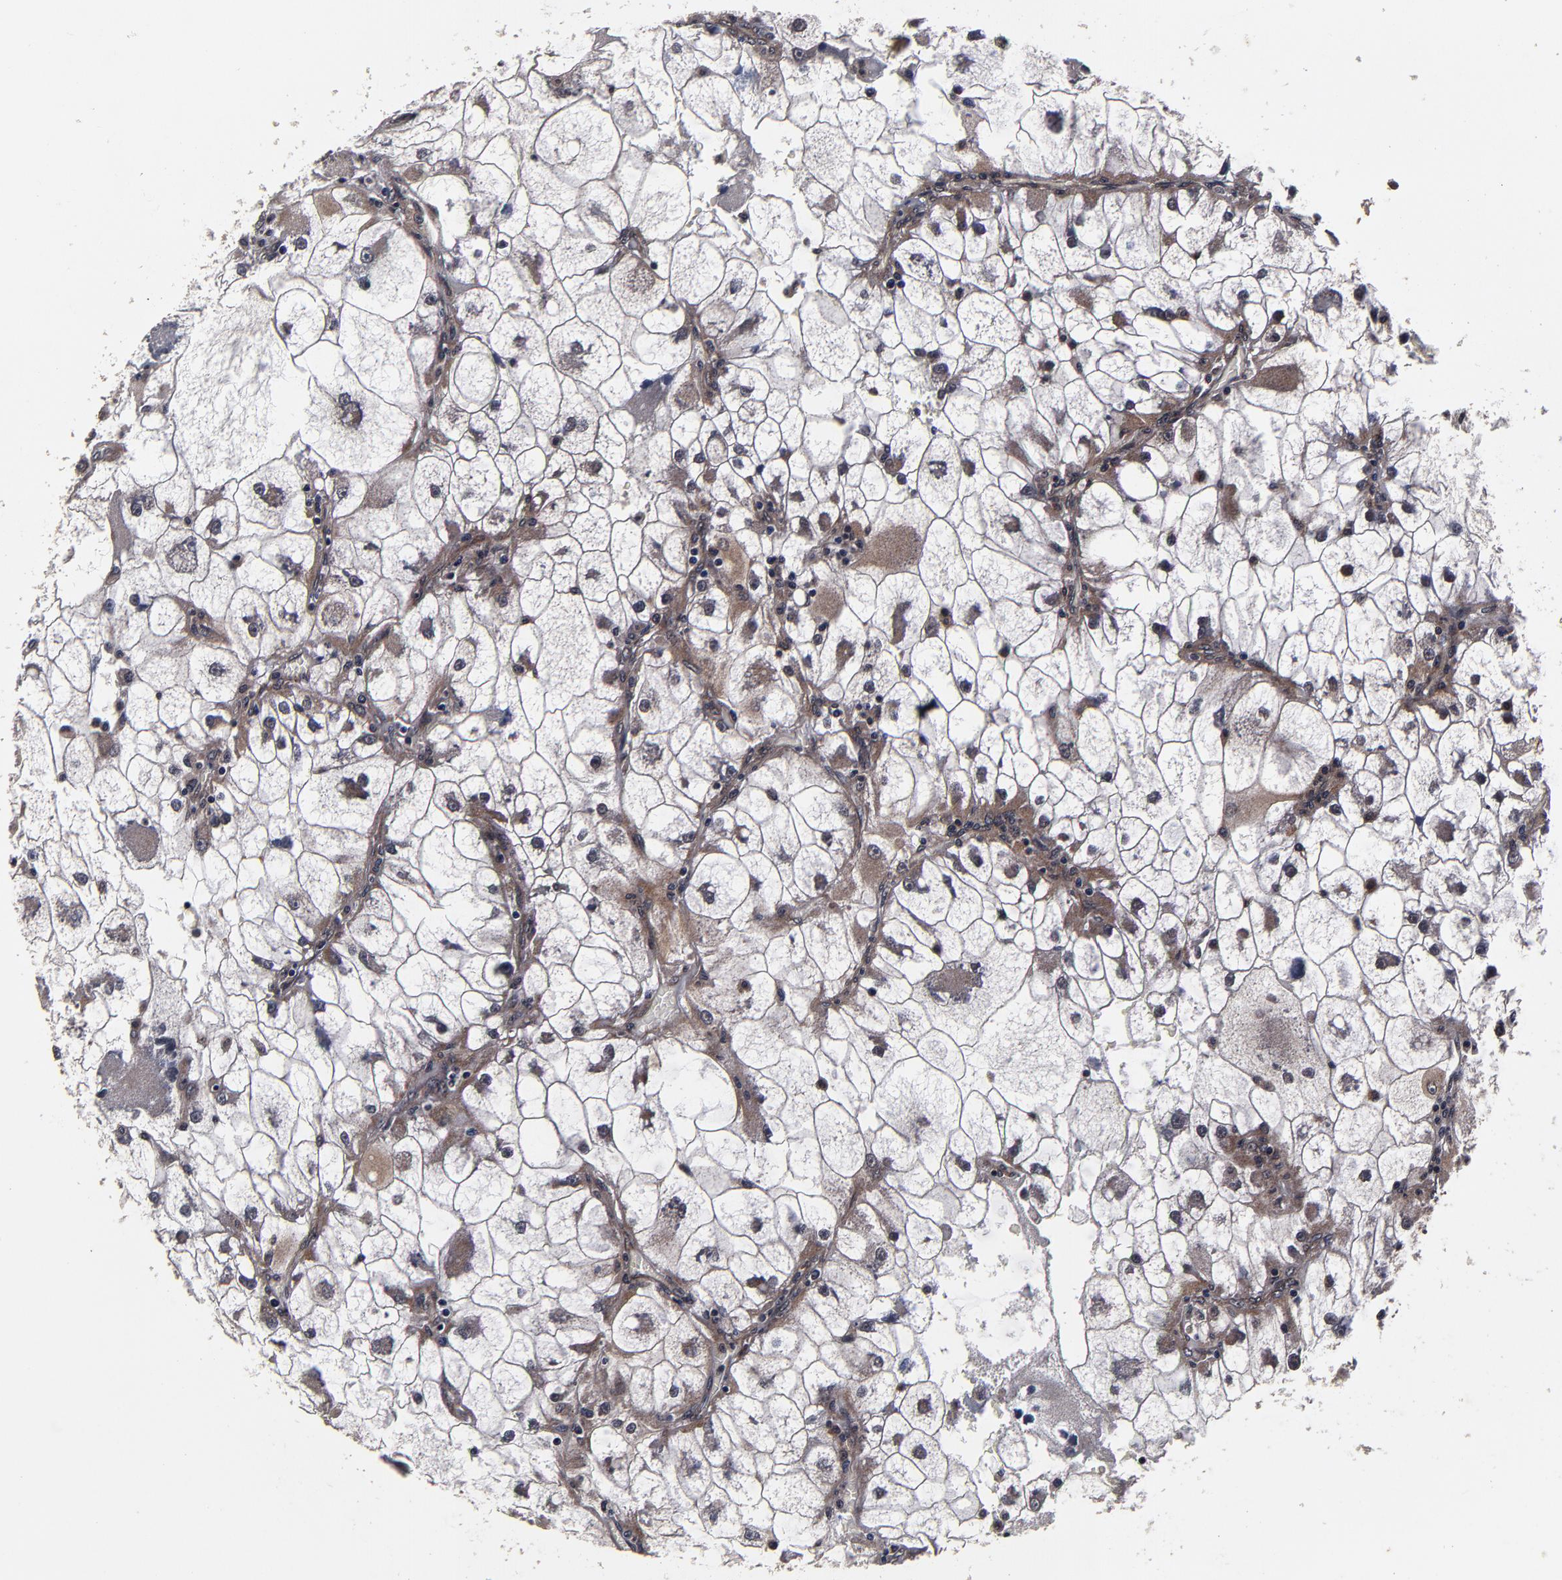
{"staining": {"intensity": "weak", "quantity": "<25%", "location": "cytoplasmic/membranous"}, "tissue": "renal cancer", "cell_type": "Tumor cells", "image_type": "cancer", "snomed": [{"axis": "morphology", "description": "Adenocarcinoma, NOS"}, {"axis": "topography", "description": "Kidney"}], "caption": "Immunohistochemical staining of human adenocarcinoma (renal) reveals no significant positivity in tumor cells.", "gene": "MMP15", "patient": {"sex": "female", "age": 73}}